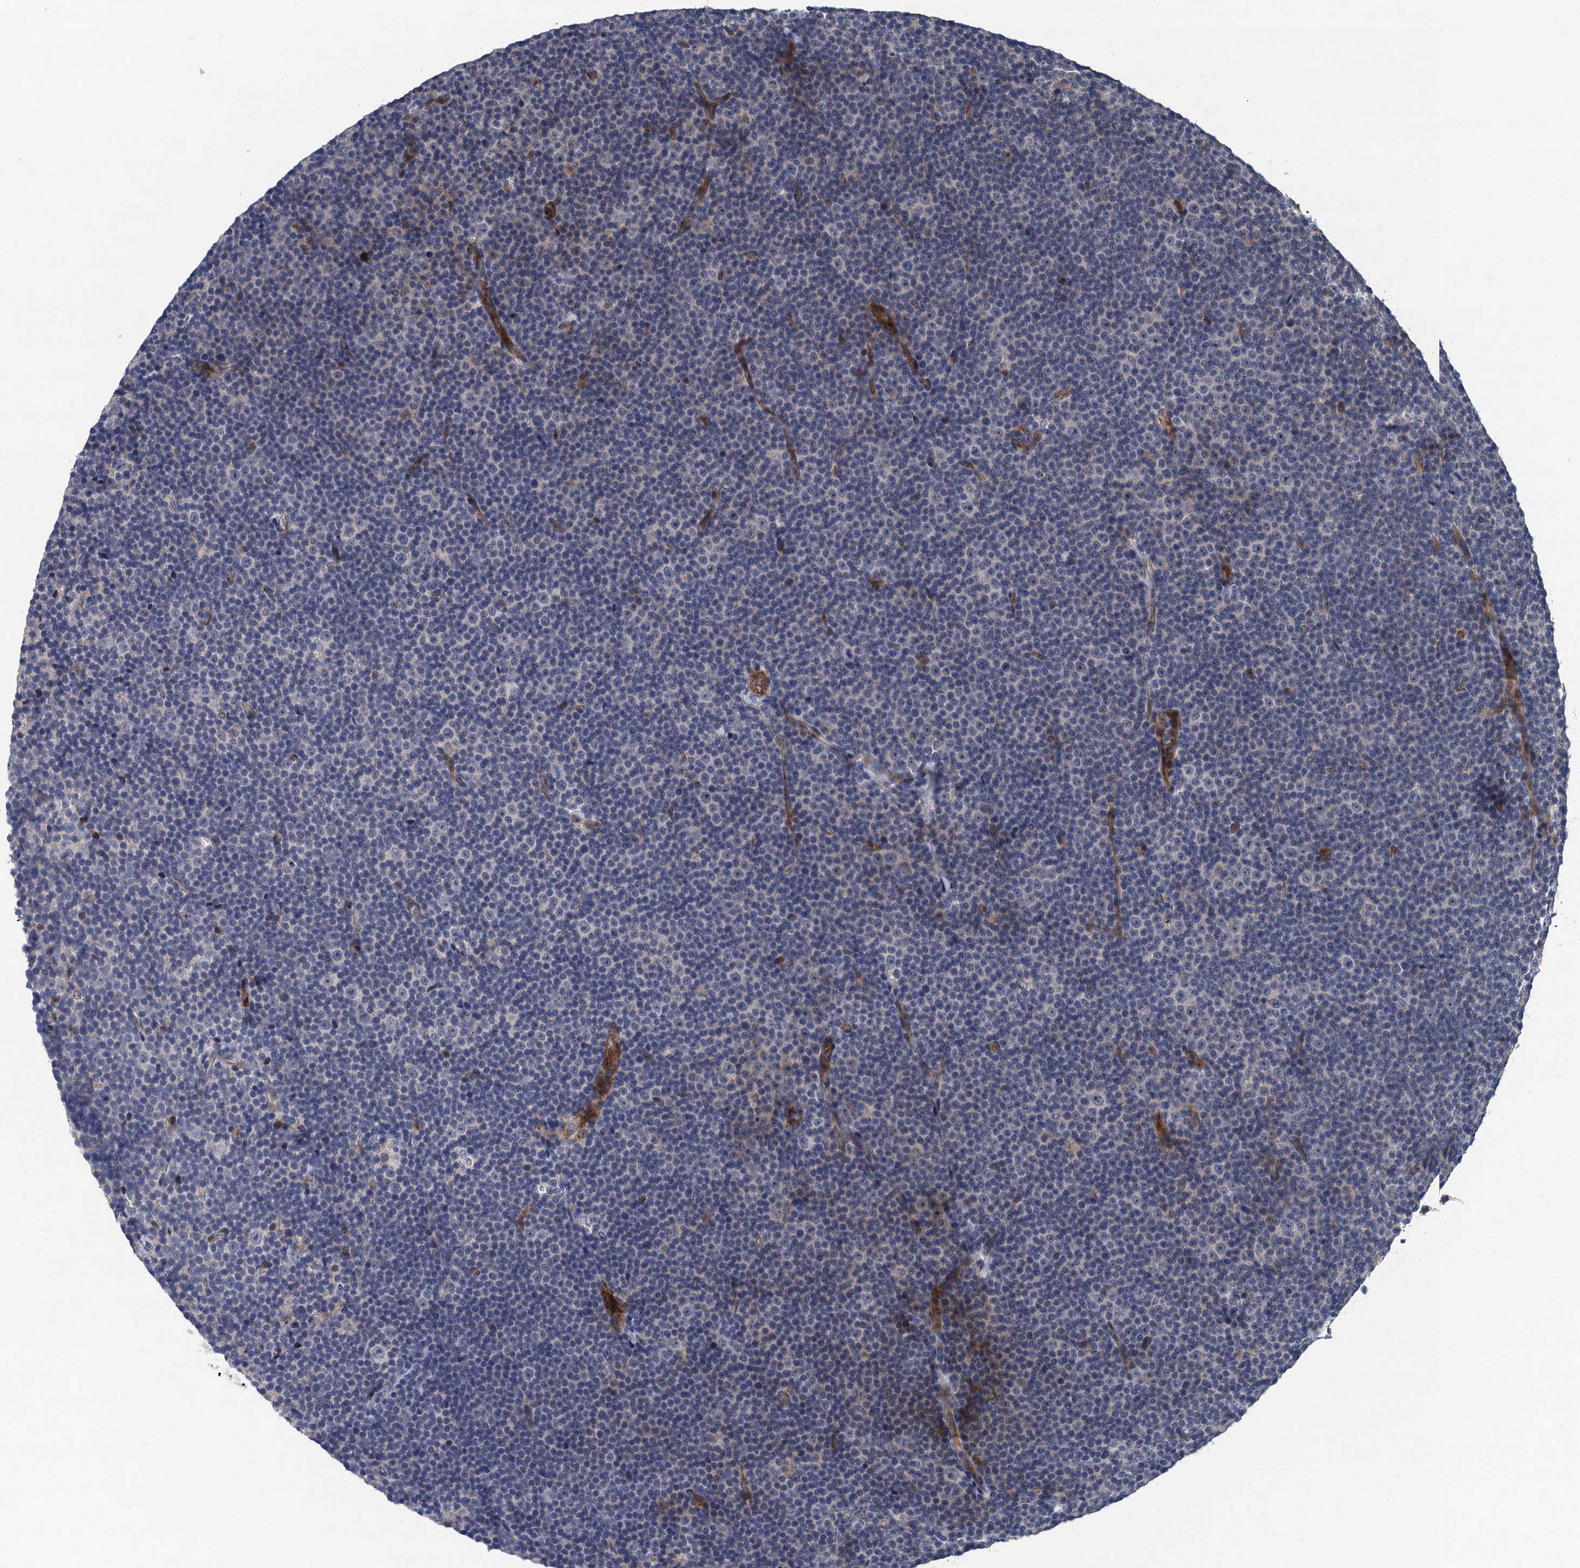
{"staining": {"intensity": "negative", "quantity": "none", "location": "none"}, "tissue": "lymphoma", "cell_type": "Tumor cells", "image_type": "cancer", "snomed": [{"axis": "morphology", "description": "Malignant lymphoma, non-Hodgkin's type, Low grade"}, {"axis": "topography", "description": "Lymph node"}], "caption": "Tumor cells are negative for brown protein staining in malignant lymphoma, non-Hodgkin's type (low-grade).", "gene": "TRAF7", "patient": {"sex": "female", "age": 67}}